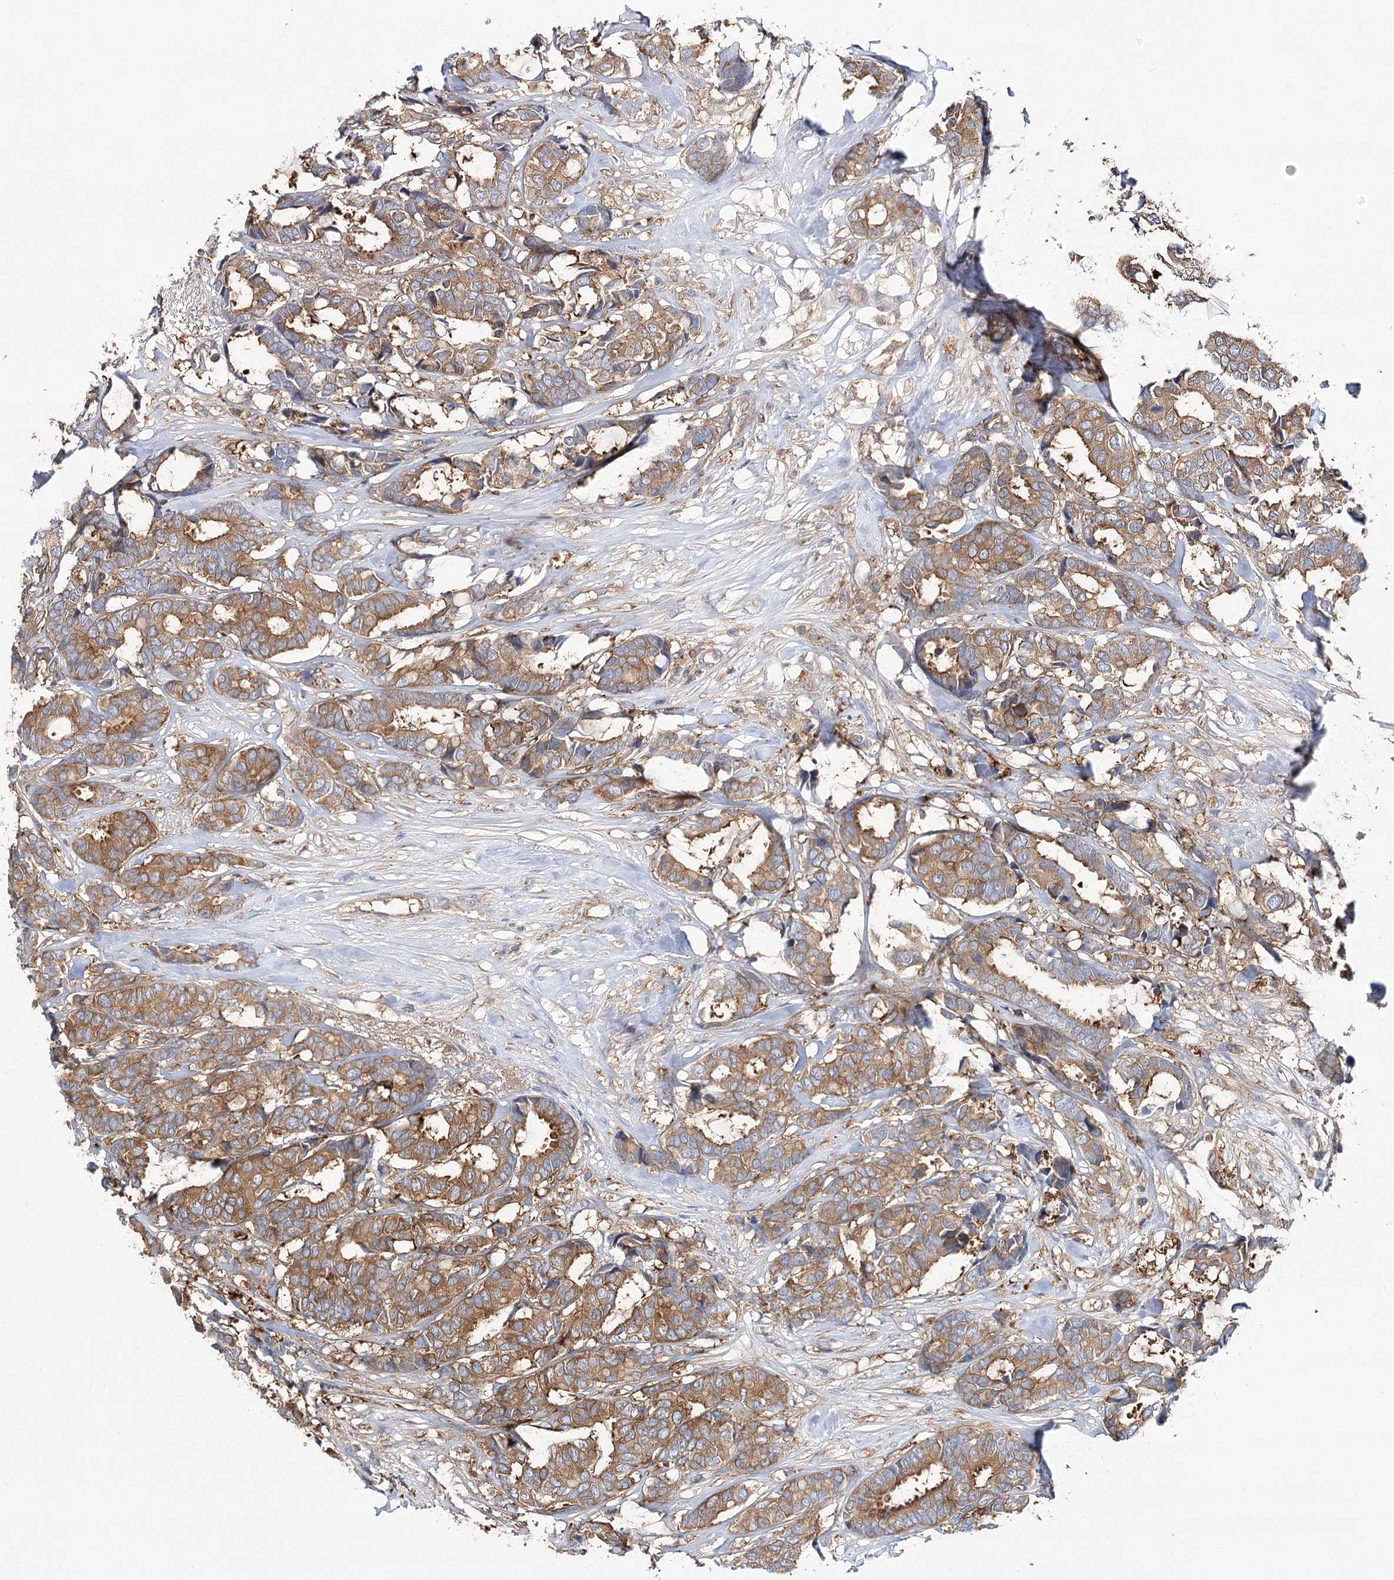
{"staining": {"intensity": "moderate", "quantity": ">75%", "location": "cytoplasmic/membranous"}, "tissue": "breast cancer", "cell_type": "Tumor cells", "image_type": "cancer", "snomed": [{"axis": "morphology", "description": "Duct carcinoma"}, {"axis": "topography", "description": "Breast"}], "caption": "This photomicrograph displays immunohistochemistry staining of human breast cancer, with medium moderate cytoplasmic/membranous expression in about >75% of tumor cells.", "gene": "ABRAXAS2", "patient": {"sex": "female", "age": 87}}